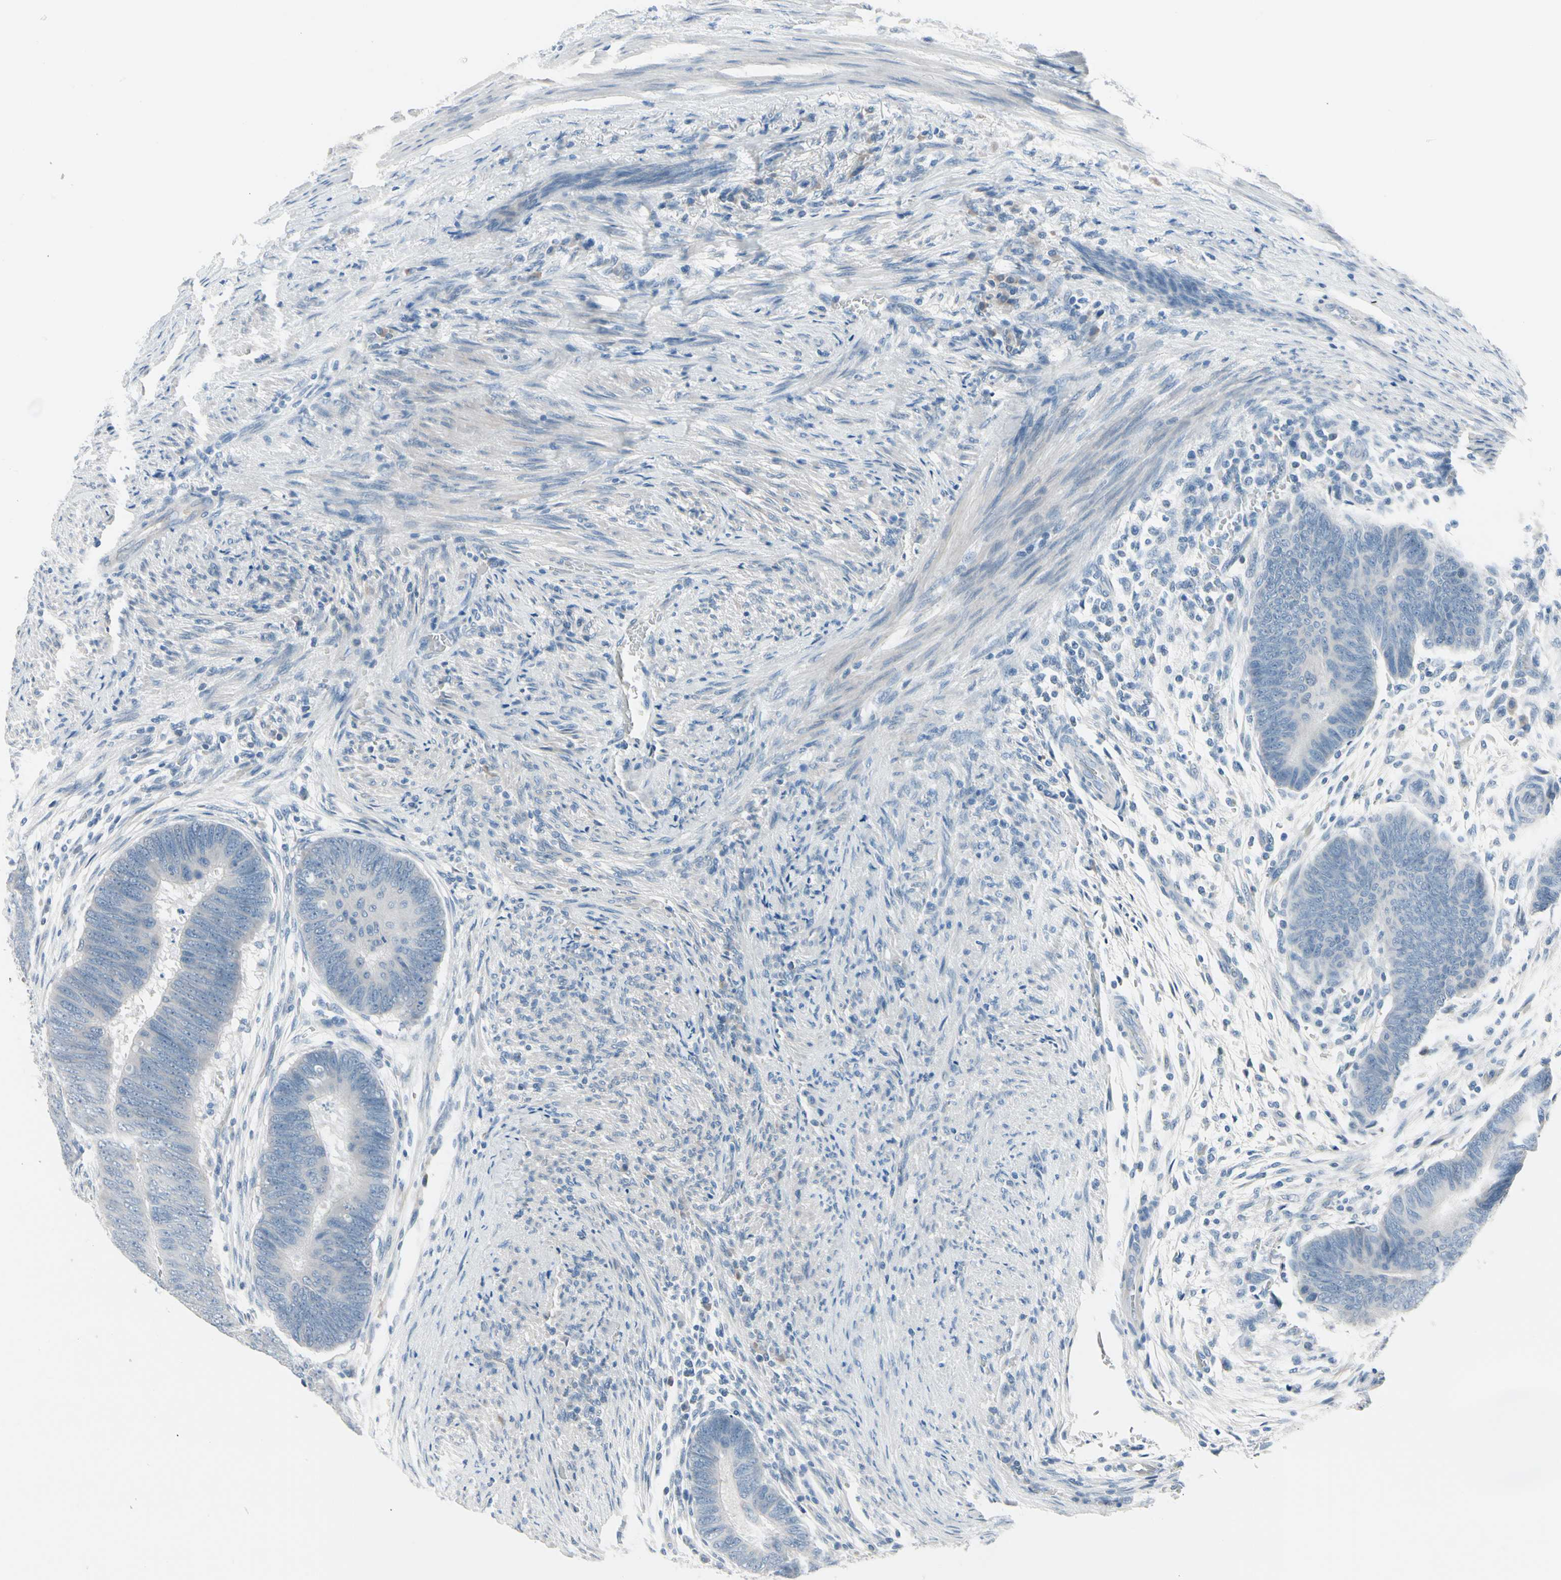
{"staining": {"intensity": "negative", "quantity": "none", "location": "none"}, "tissue": "colorectal cancer", "cell_type": "Tumor cells", "image_type": "cancer", "snomed": [{"axis": "morphology", "description": "Normal tissue, NOS"}, {"axis": "morphology", "description": "Adenocarcinoma, NOS"}, {"axis": "topography", "description": "Rectum"}, {"axis": "topography", "description": "Peripheral nerve tissue"}], "caption": "Adenocarcinoma (colorectal) was stained to show a protein in brown. There is no significant staining in tumor cells.", "gene": "PGR", "patient": {"sex": "male", "age": 92}}